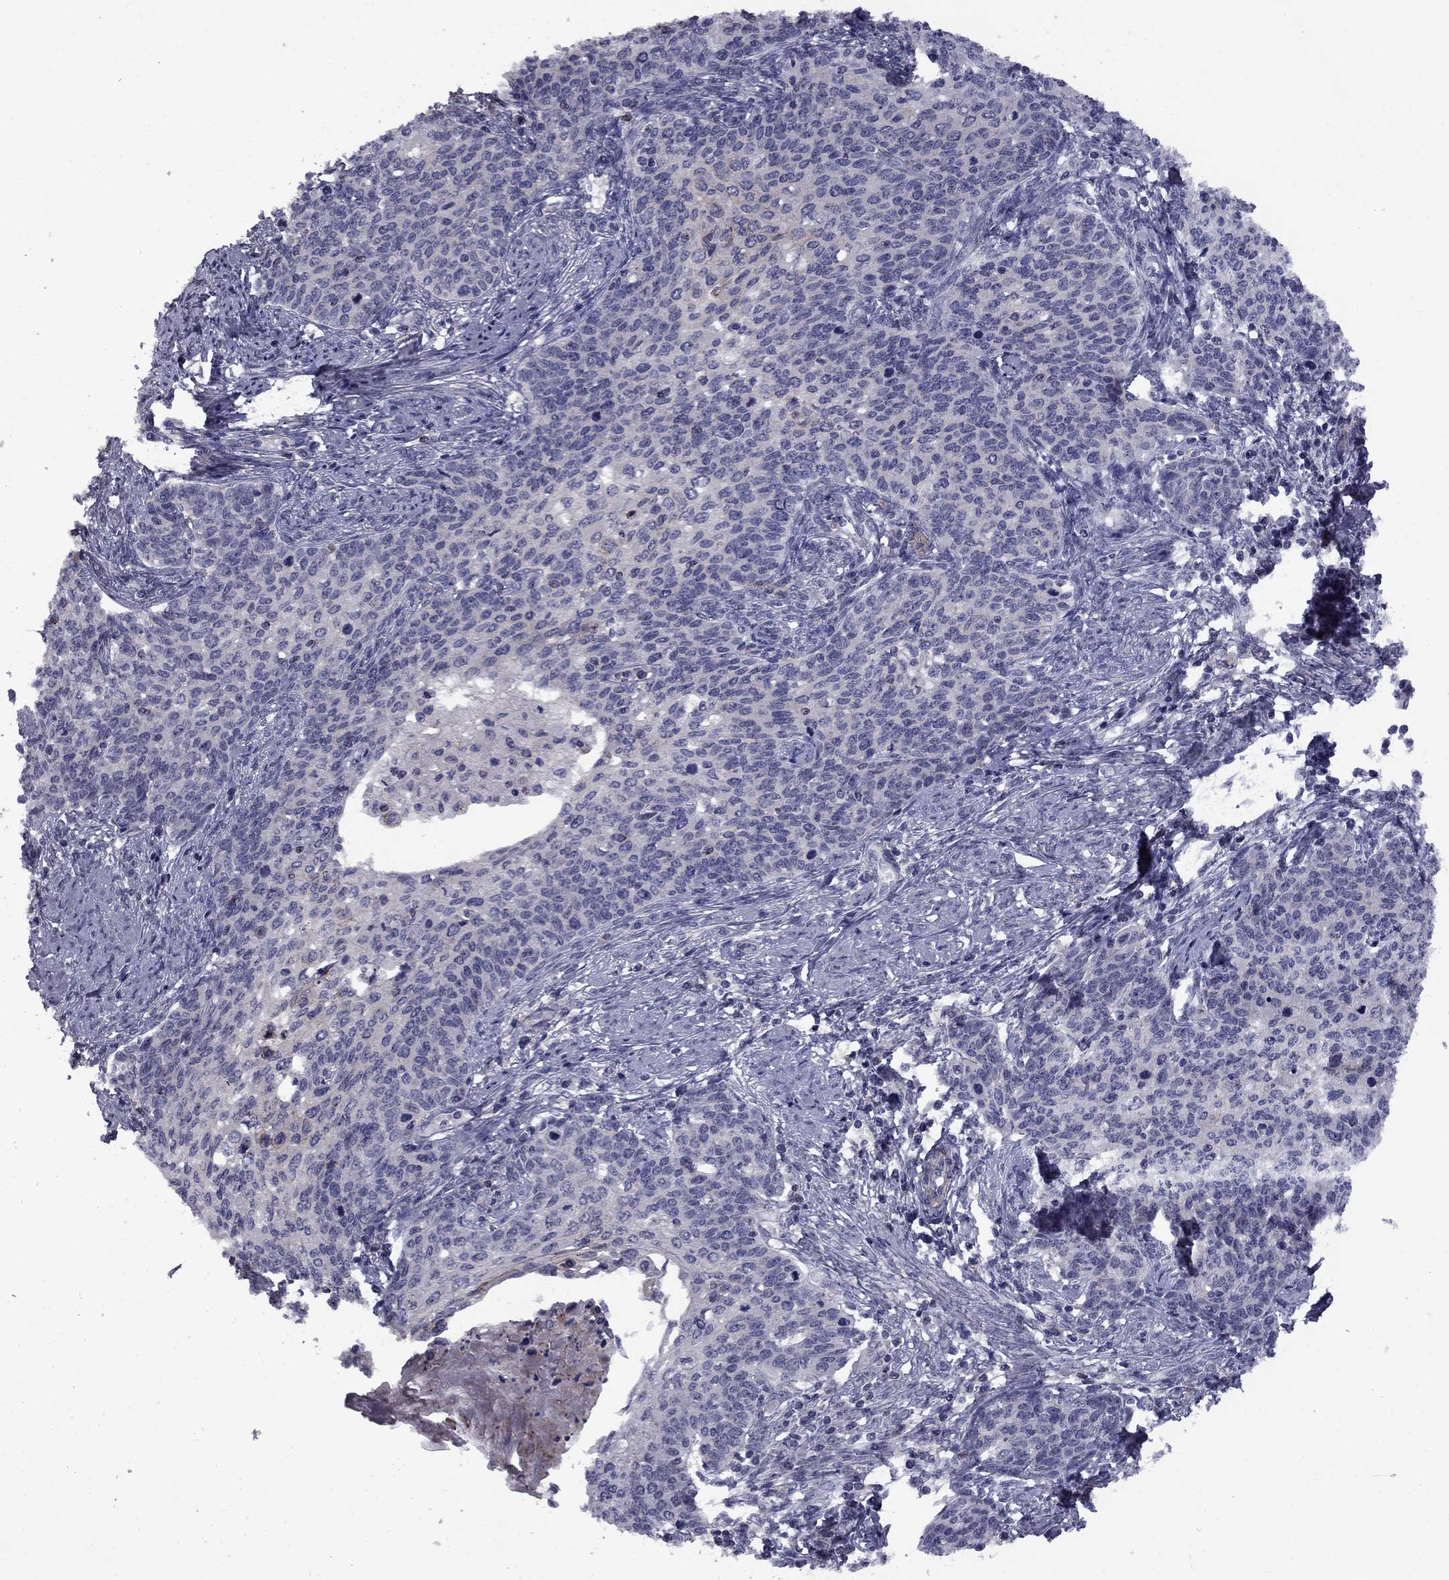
{"staining": {"intensity": "negative", "quantity": "none", "location": "none"}, "tissue": "cervical cancer", "cell_type": "Tumor cells", "image_type": "cancer", "snomed": [{"axis": "morphology", "description": "Normal tissue, NOS"}, {"axis": "morphology", "description": "Squamous cell carcinoma, NOS"}, {"axis": "topography", "description": "Cervix"}], "caption": "The immunohistochemistry image has no significant staining in tumor cells of cervical cancer (squamous cell carcinoma) tissue. (Brightfield microscopy of DAB (3,3'-diaminobenzidine) immunohistochemistry (IHC) at high magnification).", "gene": "SNTA1", "patient": {"sex": "female", "age": 39}}